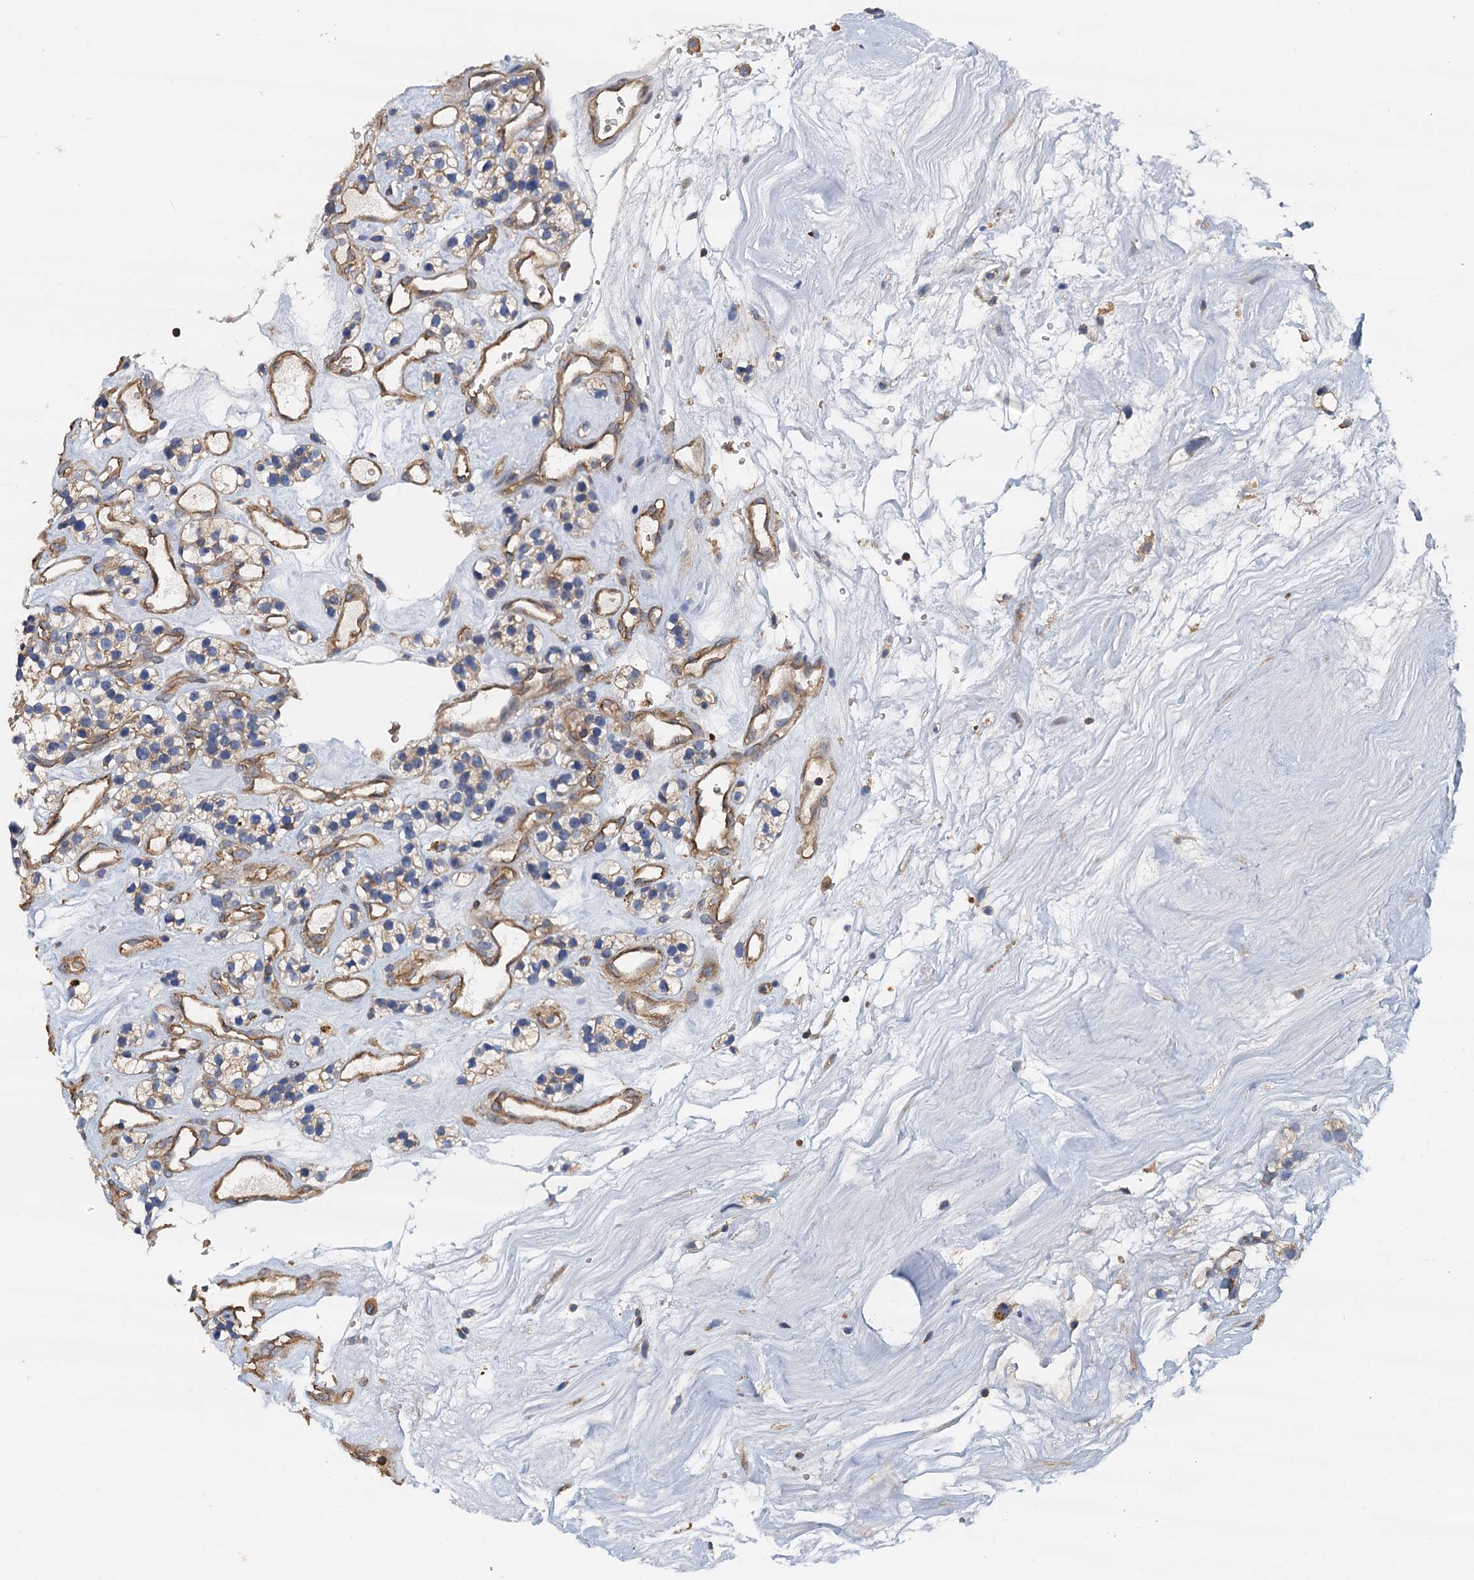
{"staining": {"intensity": "weak", "quantity": "25%-75%", "location": "cytoplasmic/membranous"}, "tissue": "renal cancer", "cell_type": "Tumor cells", "image_type": "cancer", "snomed": [{"axis": "morphology", "description": "Adenocarcinoma, NOS"}, {"axis": "topography", "description": "Kidney"}], "caption": "Brown immunohistochemical staining in human adenocarcinoma (renal) exhibits weak cytoplasmic/membranous positivity in approximately 25%-75% of tumor cells. (DAB = brown stain, brightfield microscopy at high magnification).", "gene": "ROGDI", "patient": {"sex": "female", "age": 57}}